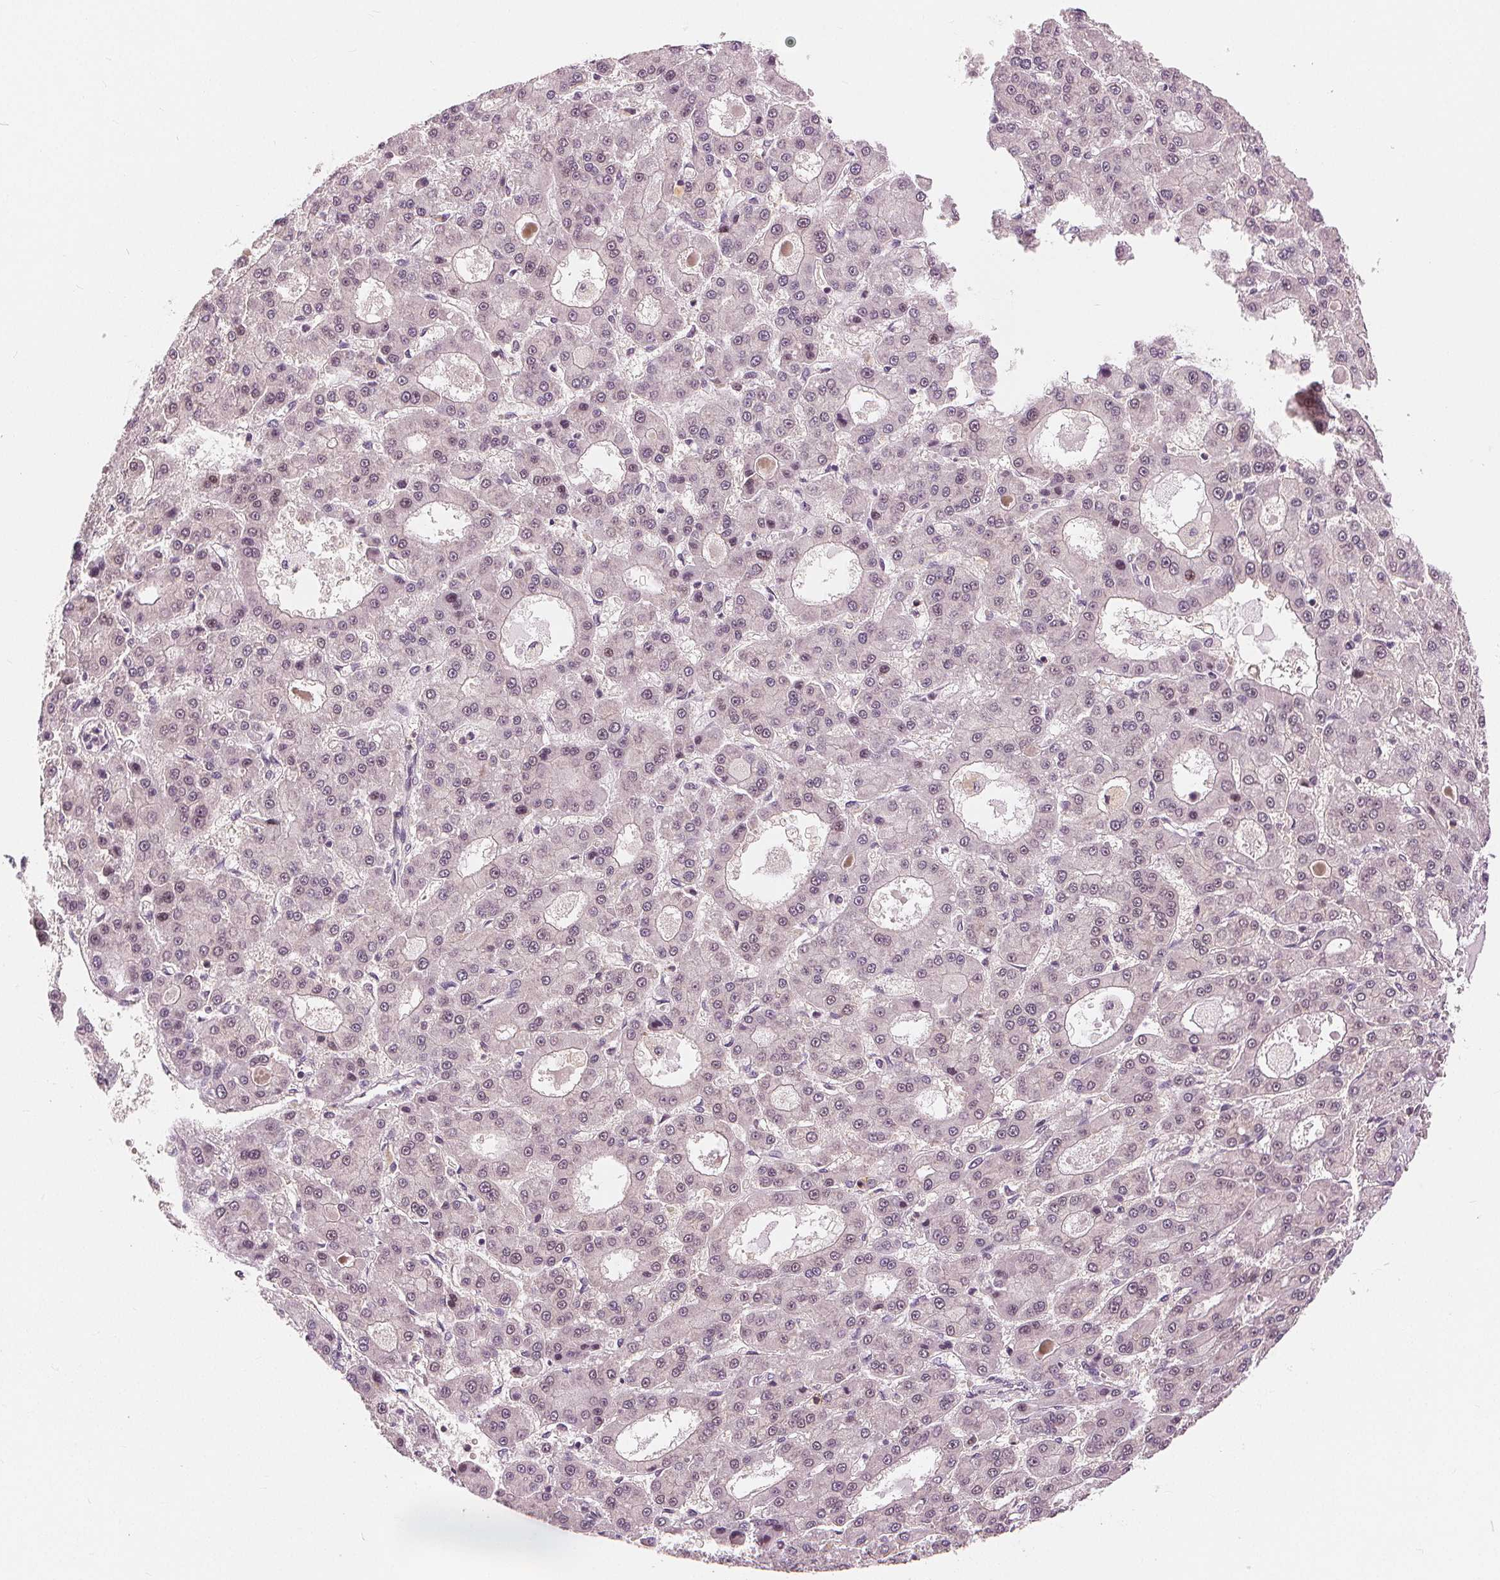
{"staining": {"intensity": "negative", "quantity": "none", "location": "none"}, "tissue": "liver cancer", "cell_type": "Tumor cells", "image_type": "cancer", "snomed": [{"axis": "morphology", "description": "Carcinoma, Hepatocellular, NOS"}, {"axis": "topography", "description": "Liver"}], "caption": "There is no significant expression in tumor cells of hepatocellular carcinoma (liver).", "gene": "SLC34A1", "patient": {"sex": "male", "age": 70}}